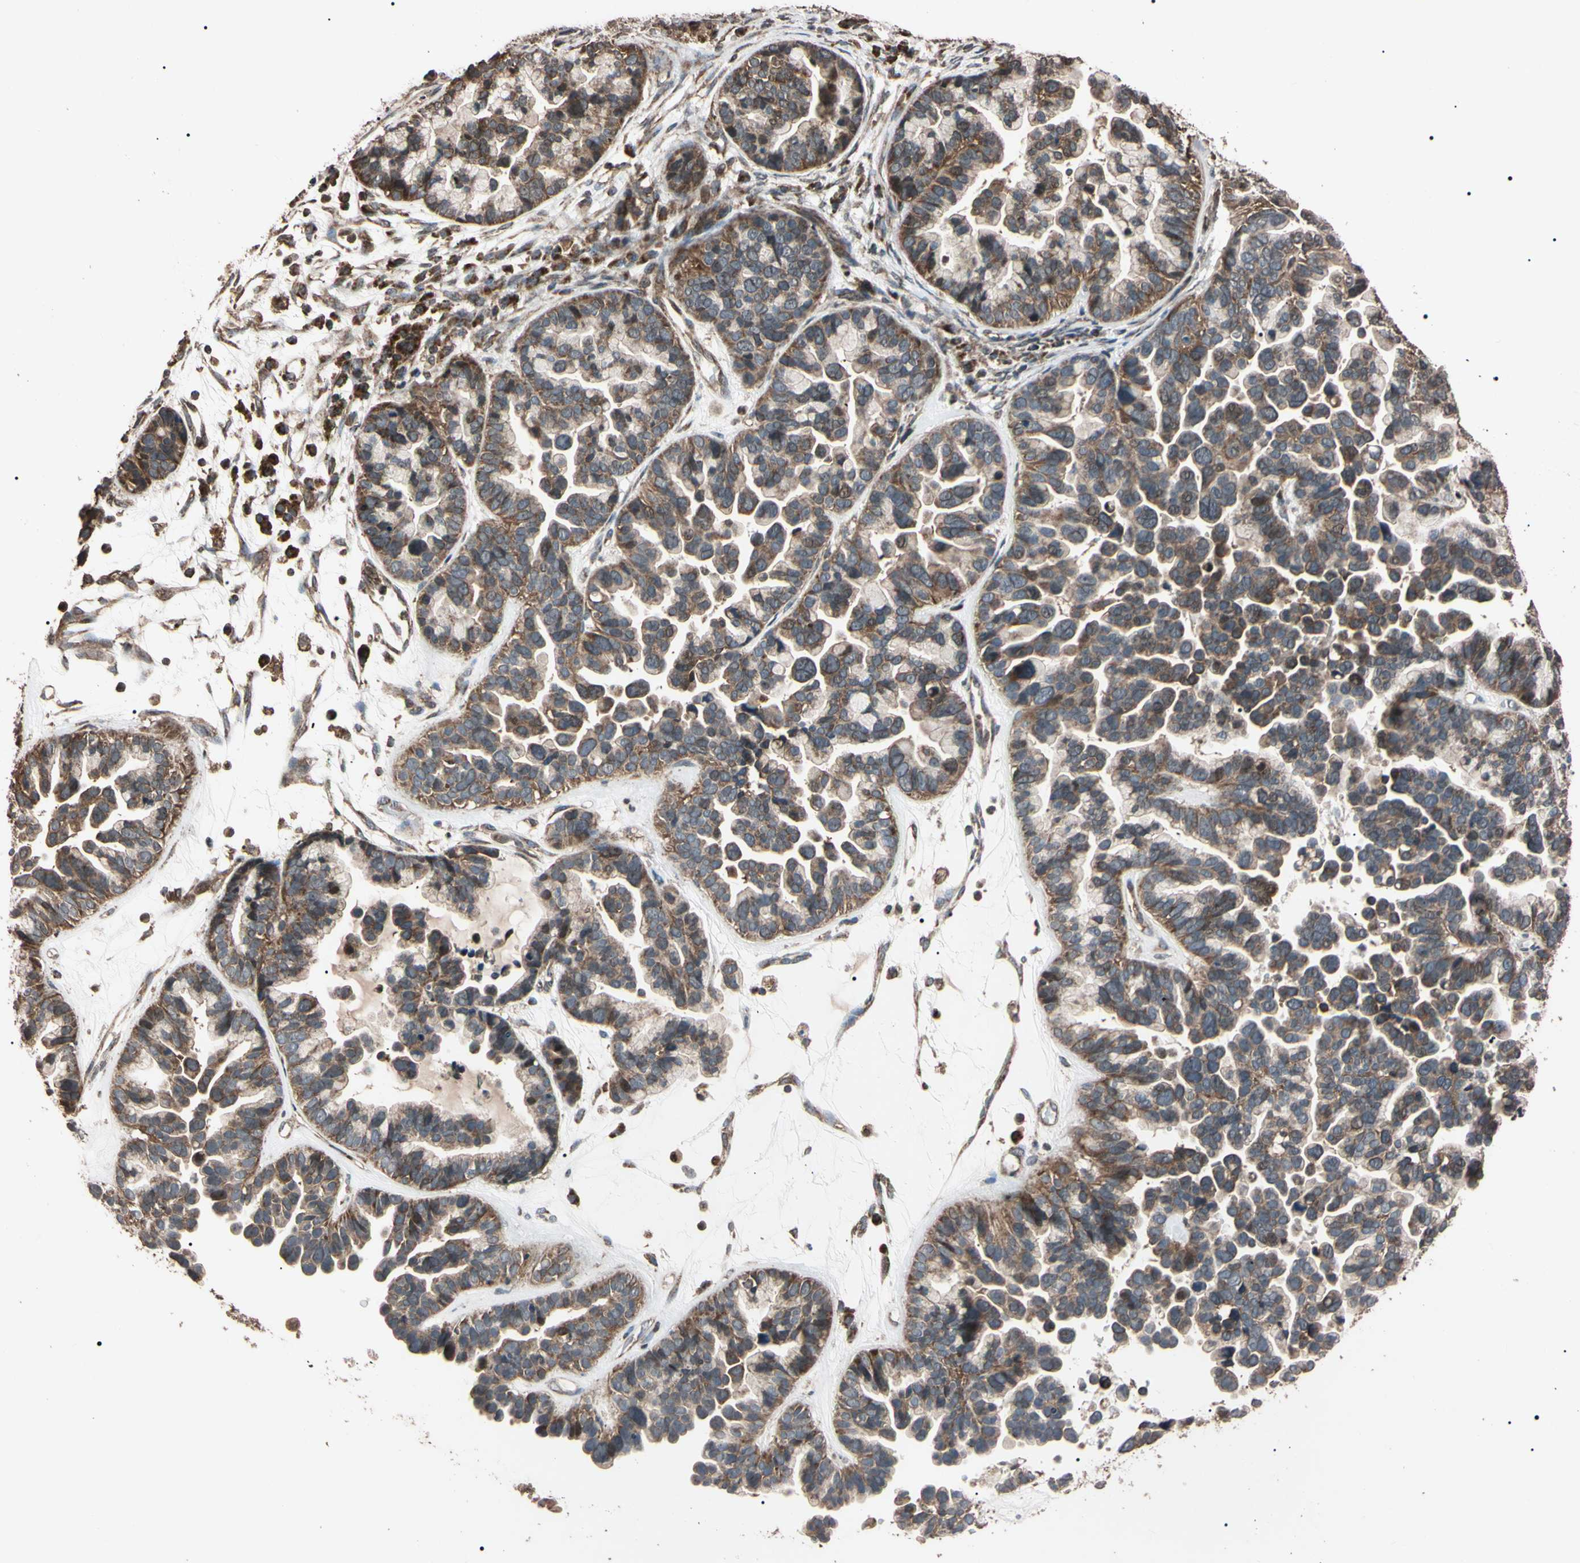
{"staining": {"intensity": "moderate", "quantity": ">75%", "location": "cytoplasmic/membranous"}, "tissue": "ovarian cancer", "cell_type": "Tumor cells", "image_type": "cancer", "snomed": [{"axis": "morphology", "description": "Cystadenocarcinoma, serous, NOS"}, {"axis": "topography", "description": "Ovary"}], "caption": "Moderate cytoplasmic/membranous staining is identified in approximately >75% of tumor cells in serous cystadenocarcinoma (ovarian). Nuclei are stained in blue.", "gene": "TNFRSF1A", "patient": {"sex": "female", "age": 56}}